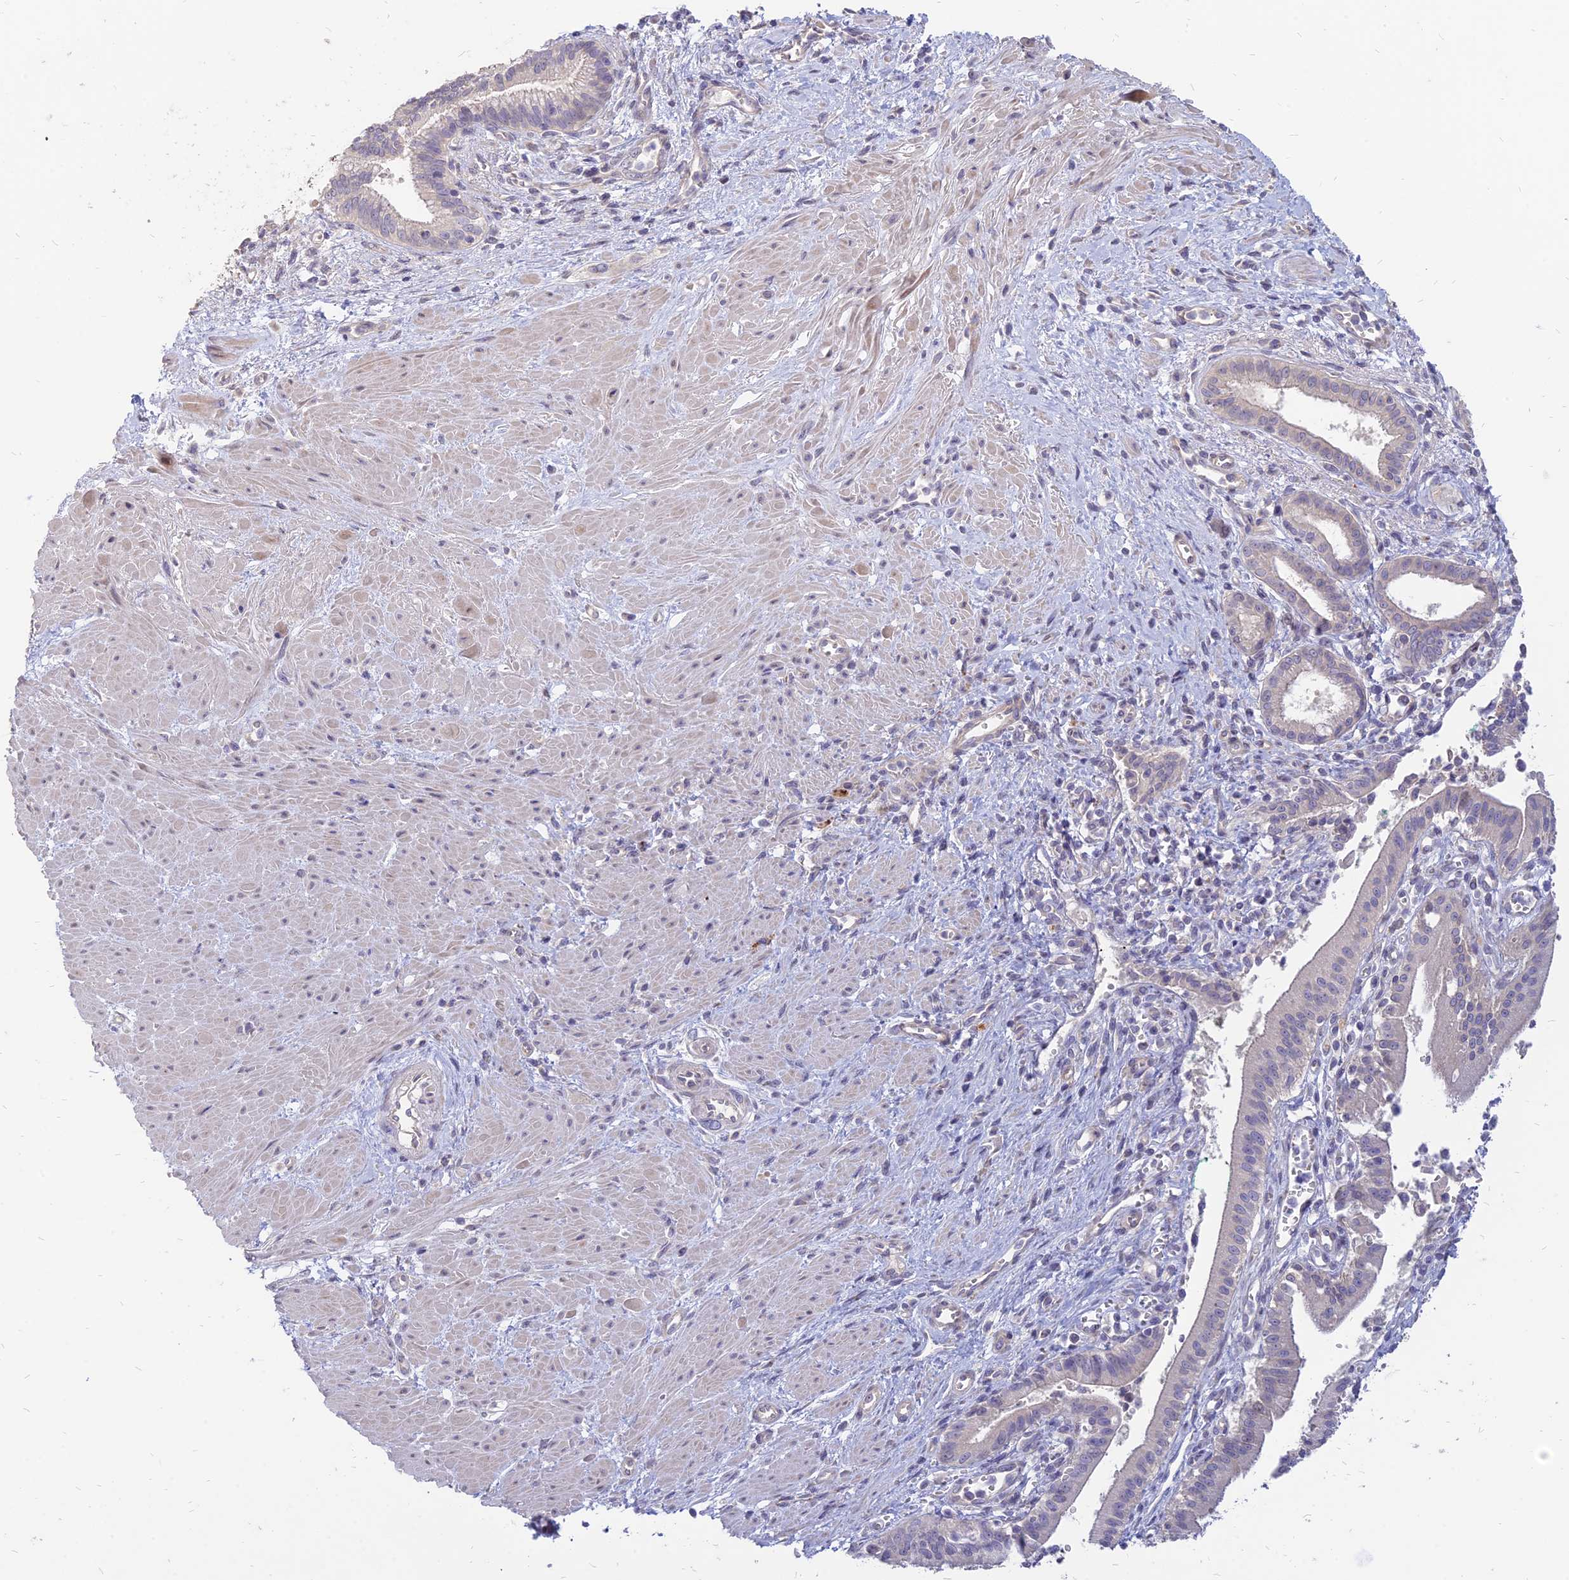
{"staining": {"intensity": "negative", "quantity": "none", "location": "none"}, "tissue": "pancreatic cancer", "cell_type": "Tumor cells", "image_type": "cancer", "snomed": [{"axis": "morphology", "description": "Adenocarcinoma, NOS"}, {"axis": "topography", "description": "Pancreas"}], "caption": "There is no significant positivity in tumor cells of adenocarcinoma (pancreatic).", "gene": "ST3GAL6", "patient": {"sex": "male", "age": 78}}